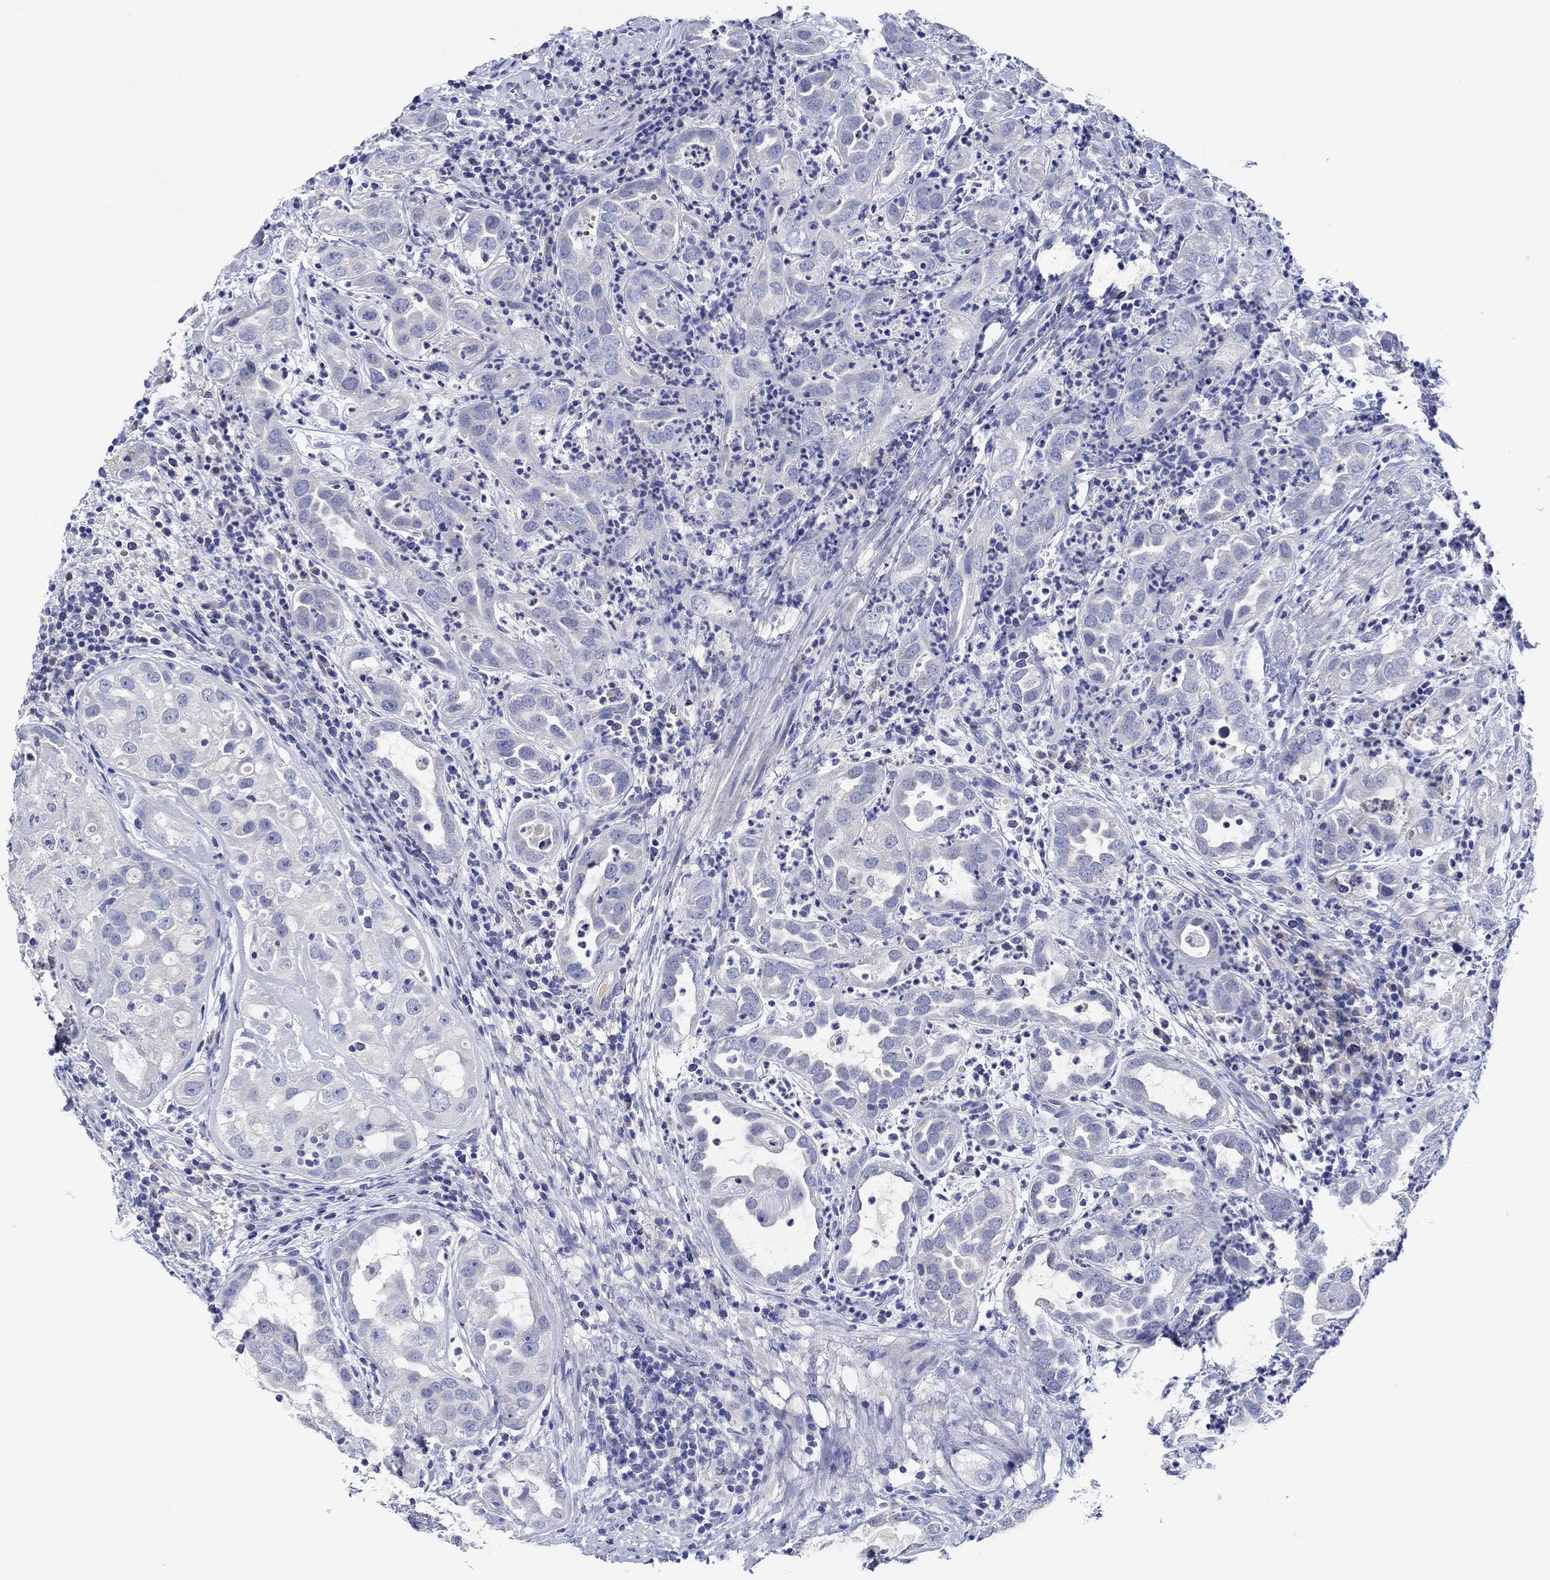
{"staining": {"intensity": "negative", "quantity": "none", "location": "none"}, "tissue": "urothelial cancer", "cell_type": "Tumor cells", "image_type": "cancer", "snomed": [{"axis": "morphology", "description": "Urothelial carcinoma, High grade"}, {"axis": "topography", "description": "Urinary bladder"}], "caption": "Immunohistochemistry (IHC) photomicrograph of neoplastic tissue: human urothelial cancer stained with DAB (3,3'-diaminobenzidine) reveals no significant protein expression in tumor cells. Brightfield microscopy of IHC stained with DAB (brown) and hematoxylin (blue), captured at high magnification.", "gene": "CPNE6", "patient": {"sex": "female", "age": 41}}